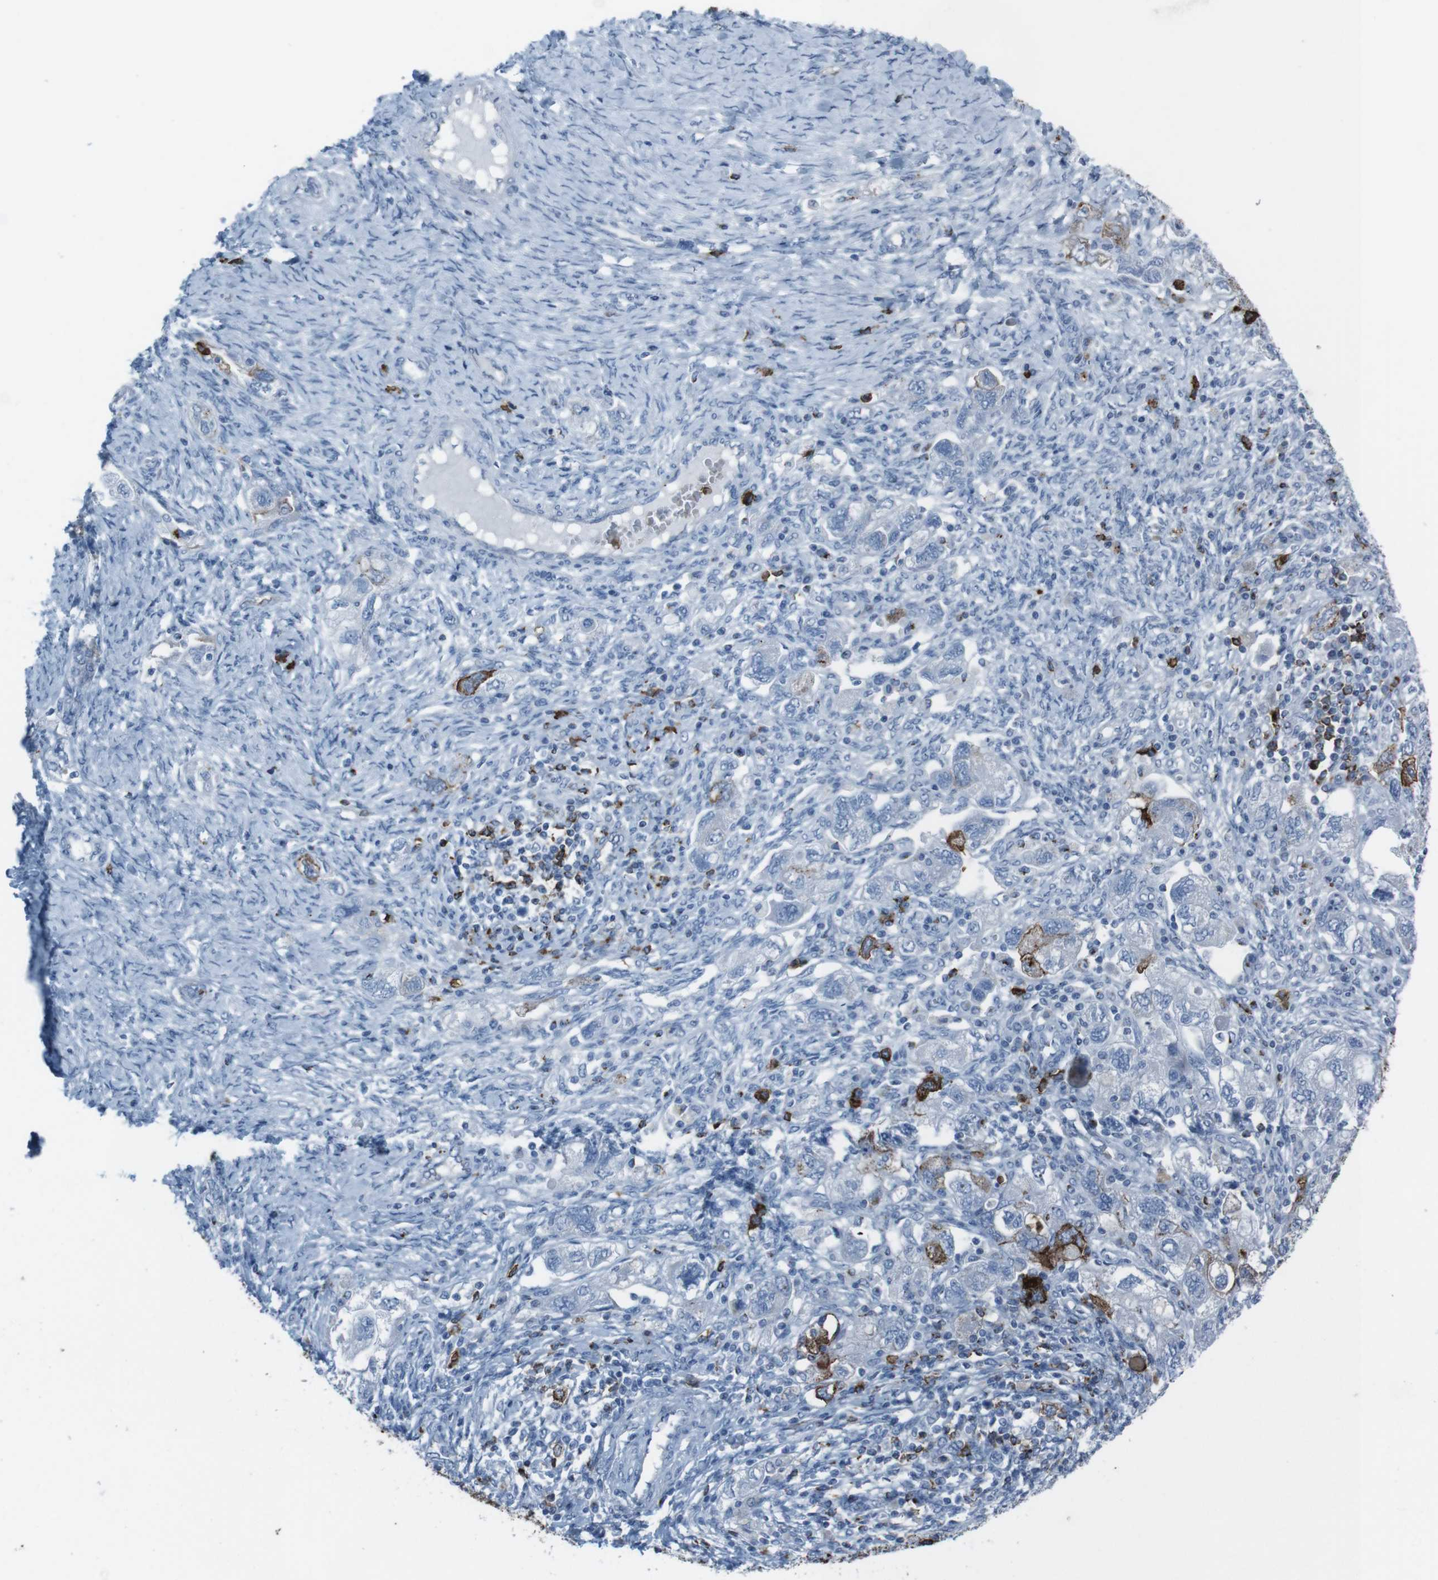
{"staining": {"intensity": "strong", "quantity": "<25%", "location": "cytoplasmic/membranous"}, "tissue": "ovarian cancer", "cell_type": "Tumor cells", "image_type": "cancer", "snomed": [{"axis": "morphology", "description": "Carcinoma, NOS"}, {"axis": "morphology", "description": "Cystadenocarcinoma, serous, NOS"}, {"axis": "topography", "description": "Ovary"}], "caption": "IHC of human ovarian cancer (serous cystadenocarcinoma) displays medium levels of strong cytoplasmic/membranous positivity in about <25% of tumor cells.", "gene": "ST6GAL1", "patient": {"sex": "female", "age": 69}}